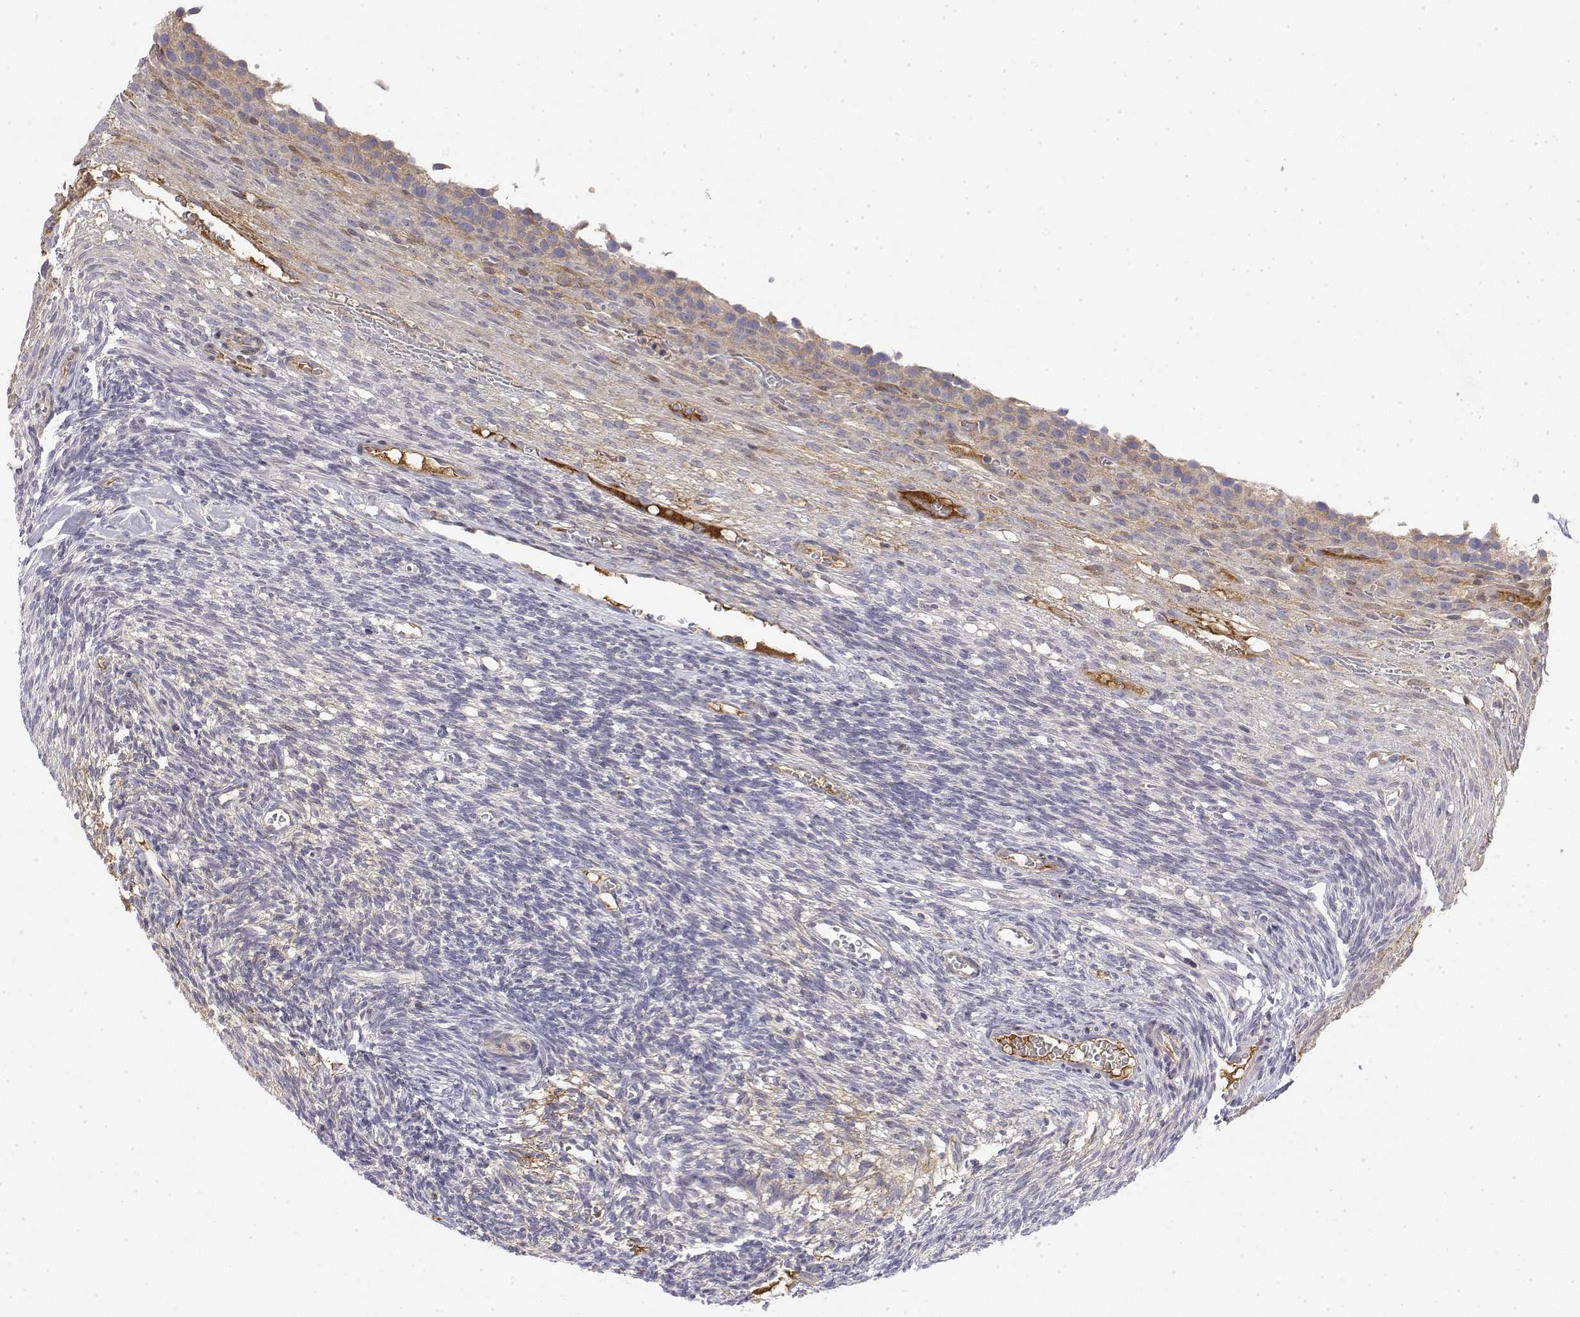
{"staining": {"intensity": "negative", "quantity": "none", "location": "none"}, "tissue": "ovary", "cell_type": "Follicle cells", "image_type": "normal", "snomed": [{"axis": "morphology", "description": "Normal tissue, NOS"}, {"axis": "topography", "description": "Ovary"}], "caption": "IHC photomicrograph of normal human ovary stained for a protein (brown), which exhibits no positivity in follicle cells.", "gene": "IGFBP4", "patient": {"sex": "female", "age": 34}}